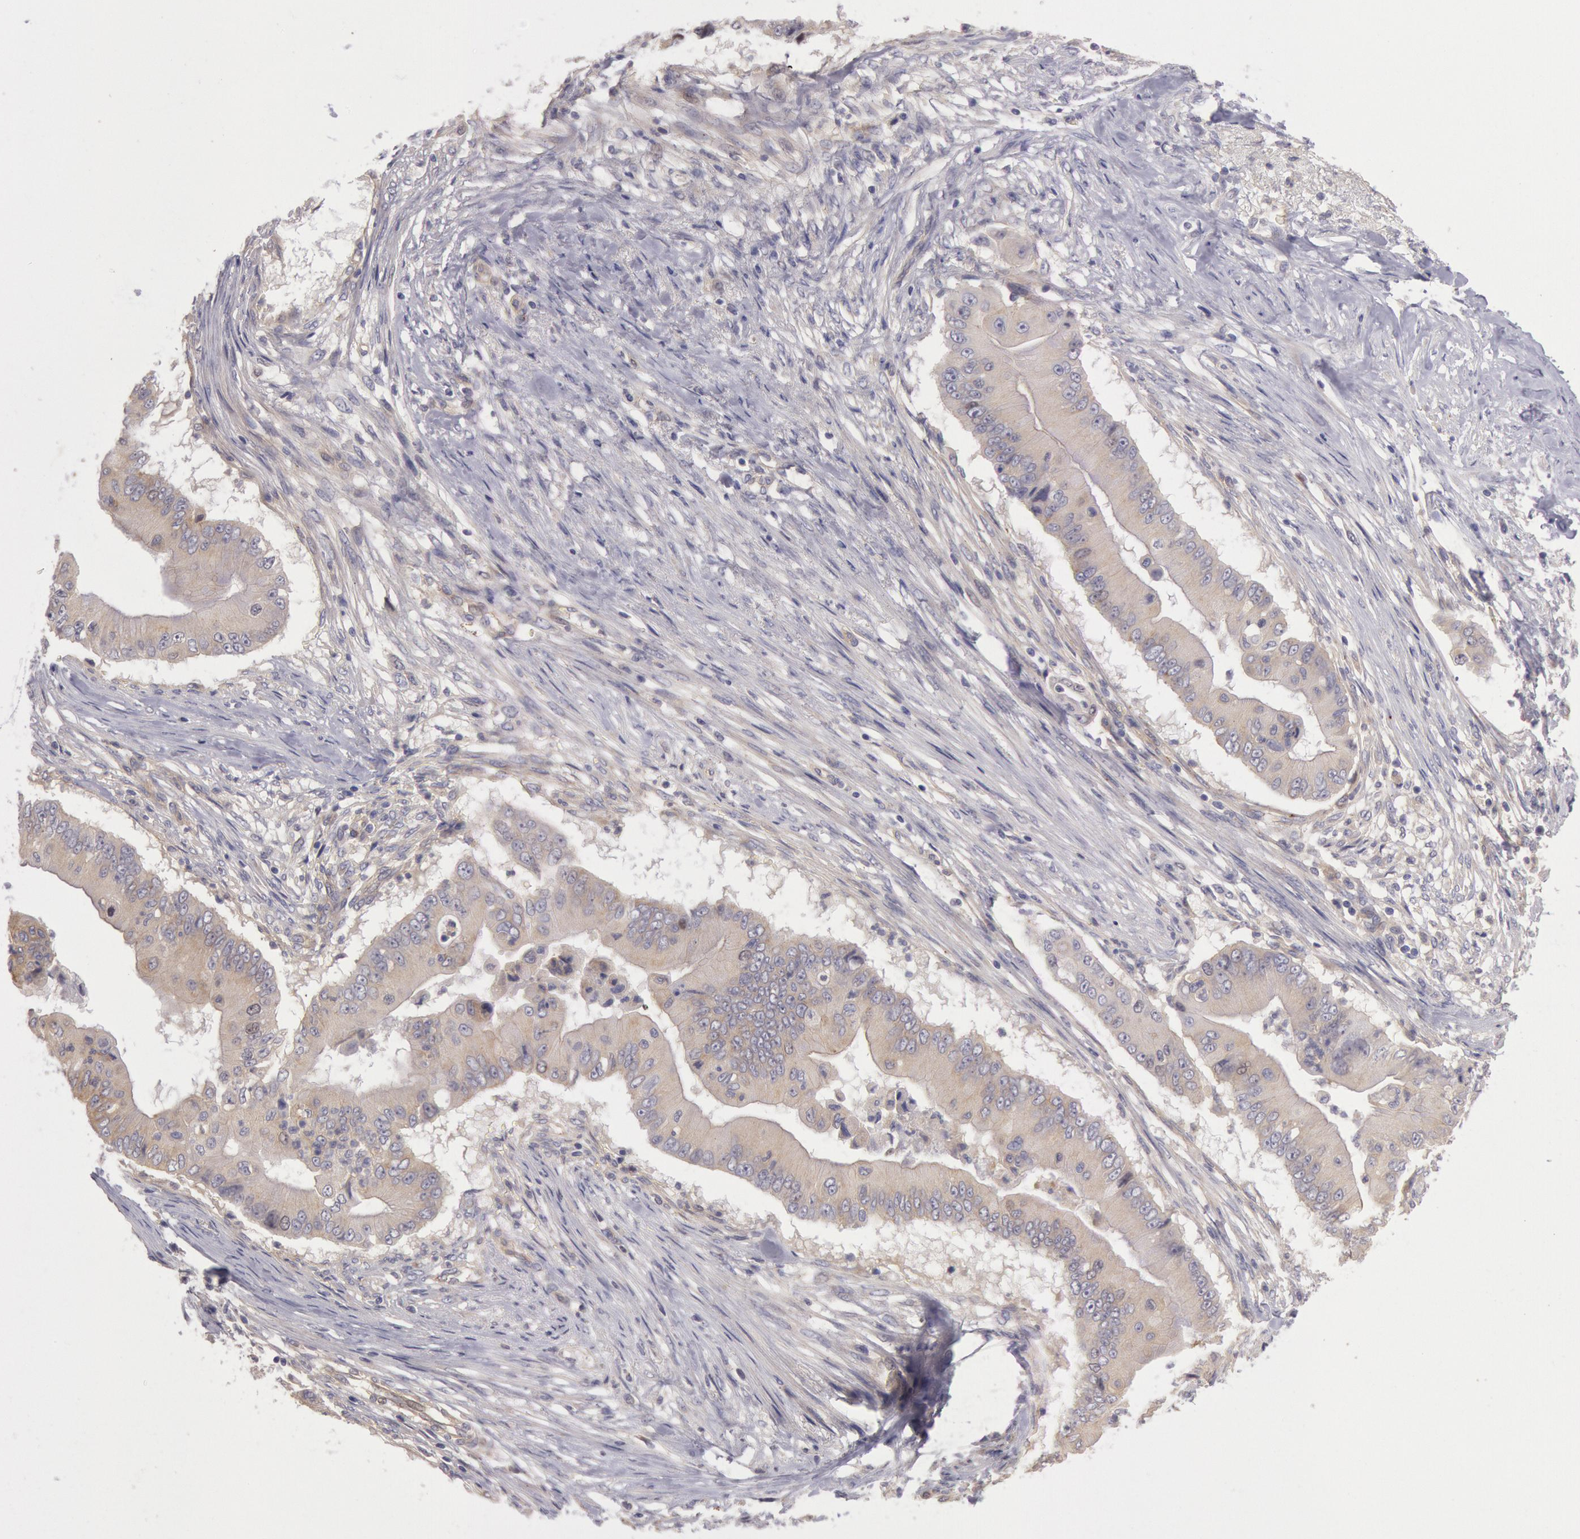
{"staining": {"intensity": "negative", "quantity": "none", "location": "none"}, "tissue": "pancreatic cancer", "cell_type": "Tumor cells", "image_type": "cancer", "snomed": [{"axis": "morphology", "description": "Adenocarcinoma, NOS"}, {"axis": "topography", "description": "Pancreas"}], "caption": "IHC micrograph of adenocarcinoma (pancreatic) stained for a protein (brown), which exhibits no positivity in tumor cells.", "gene": "AMOTL1", "patient": {"sex": "male", "age": 62}}